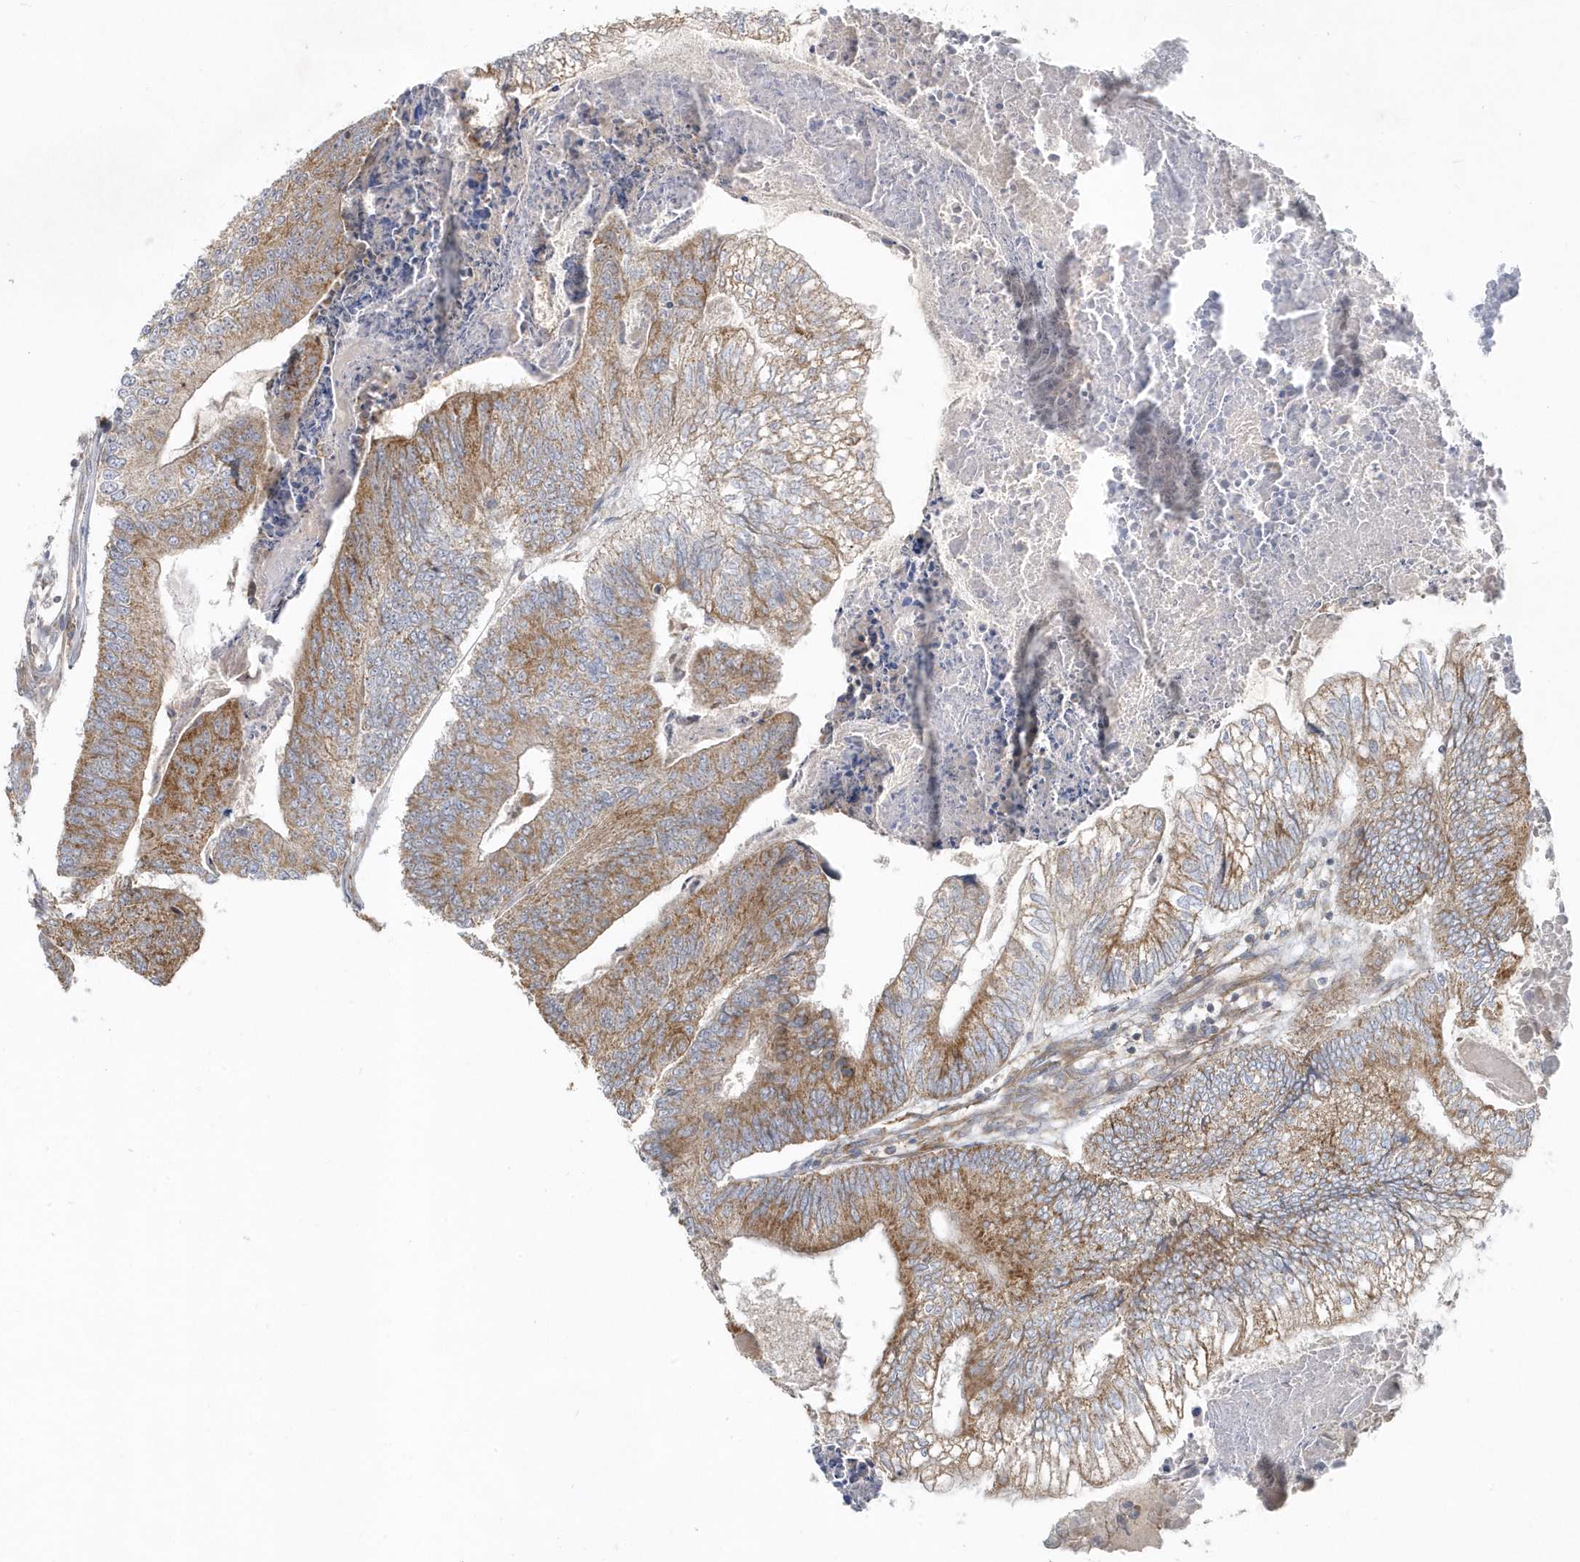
{"staining": {"intensity": "moderate", "quantity": ">75%", "location": "cytoplasmic/membranous"}, "tissue": "colorectal cancer", "cell_type": "Tumor cells", "image_type": "cancer", "snomed": [{"axis": "morphology", "description": "Adenocarcinoma, NOS"}, {"axis": "topography", "description": "Colon"}], "caption": "A brown stain labels moderate cytoplasmic/membranous staining of a protein in colorectal cancer tumor cells. Immunohistochemistry (ihc) stains the protein in brown and the nuclei are stained blue.", "gene": "LEXM", "patient": {"sex": "female", "age": 67}}